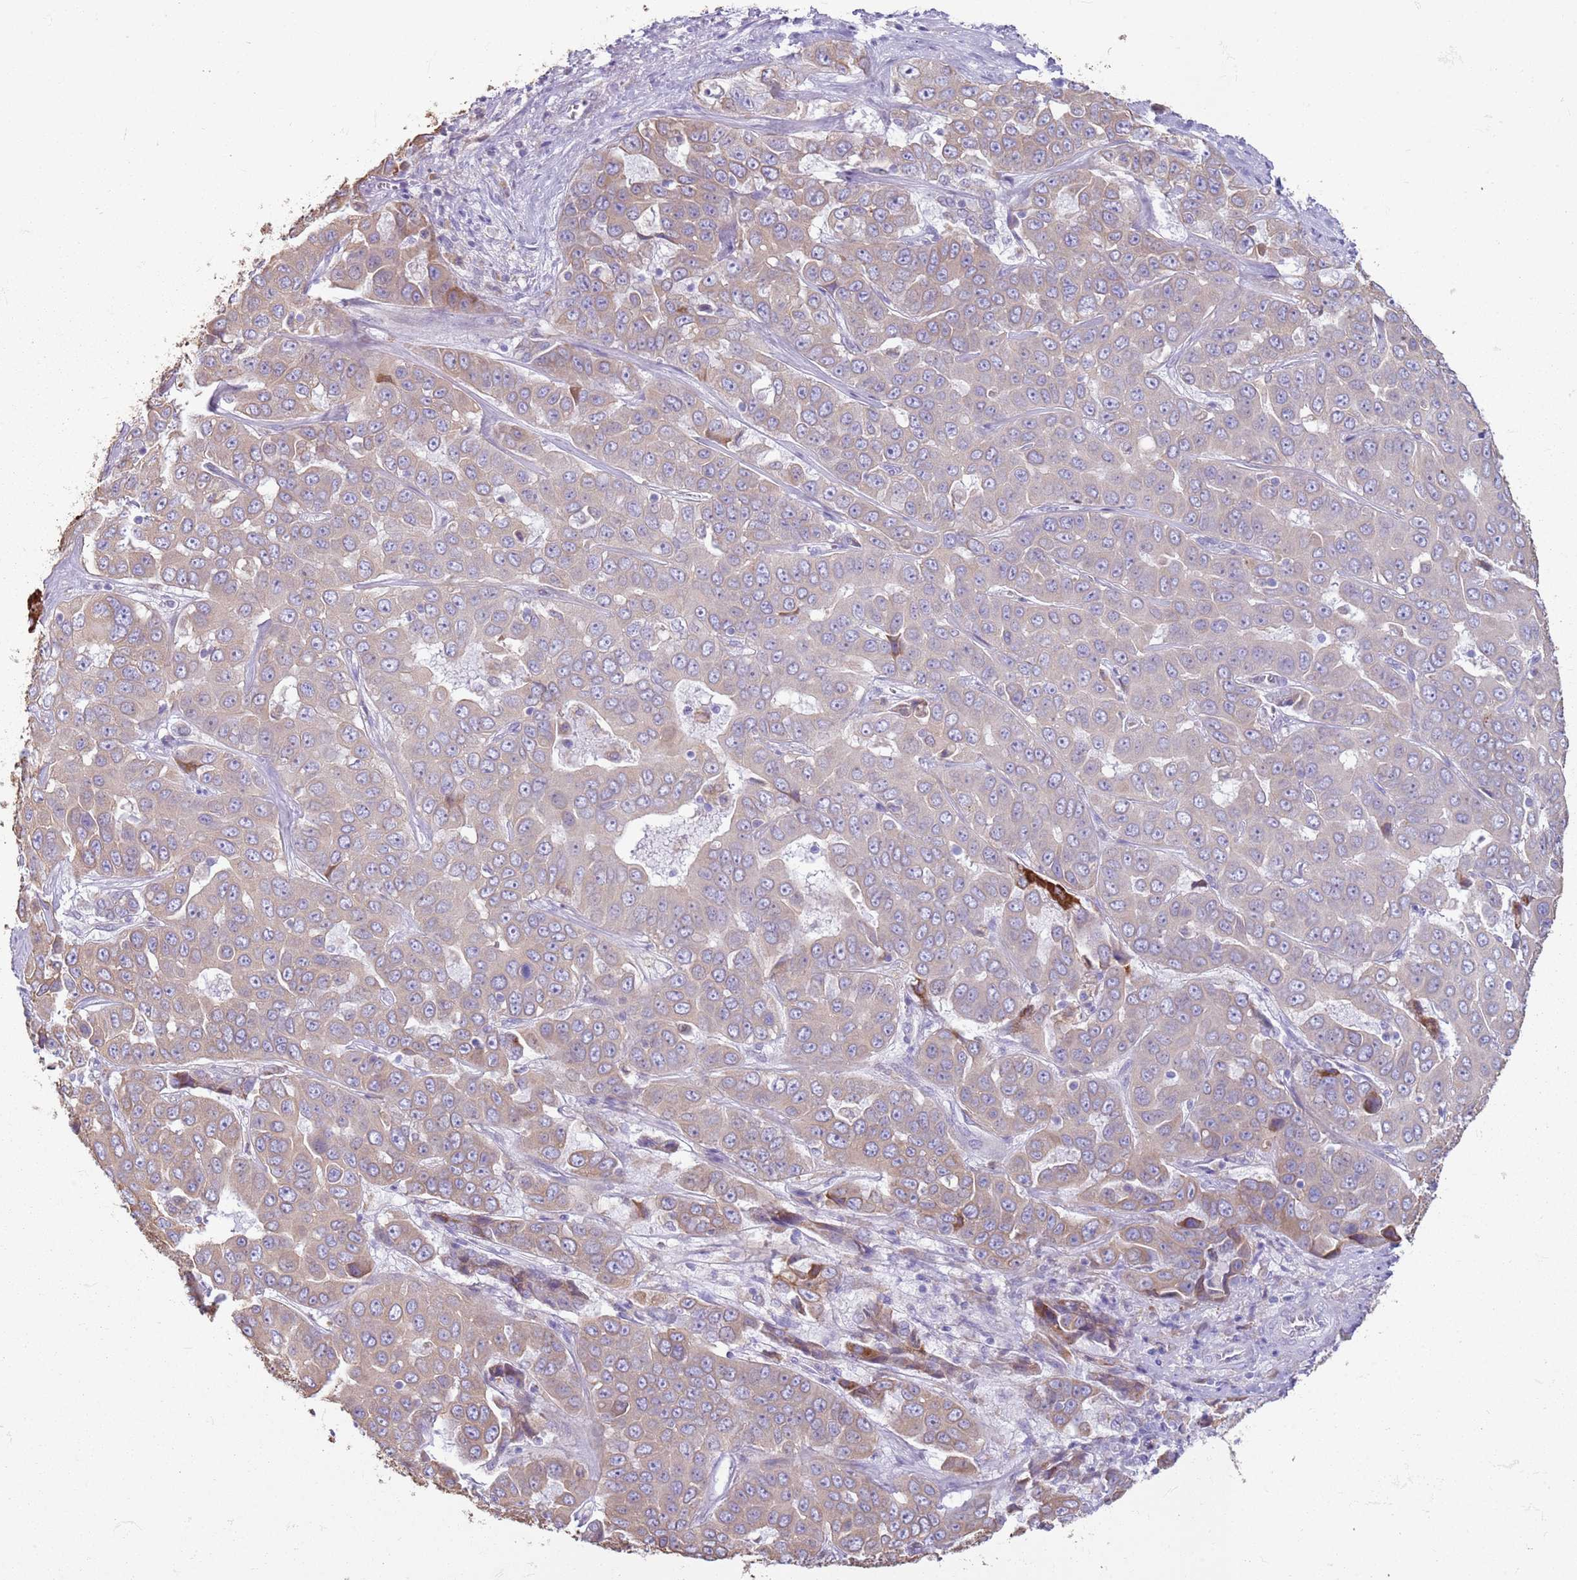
{"staining": {"intensity": "weak", "quantity": "25%-75%", "location": "cytoplasmic/membranous"}, "tissue": "liver cancer", "cell_type": "Tumor cells", "image_type": "cancer", "snomed": [{"axis": "morphology", "description": "Cholangiocarcinoma"}, {"axis": "topography", "description": "Liver"}], "caption": "Cholangiocarcinoma (liver) was stained to show a protein in brown. There is low levels of weak cytoplasmic/membranous expression in about 25%-75% of tumor cells. Immunohistochemistry (ihc) stains the protein of interest in brown and the nuclei are stained blue.", "gene": "OAF", "patient": {"sex": "female", "age": 52}}